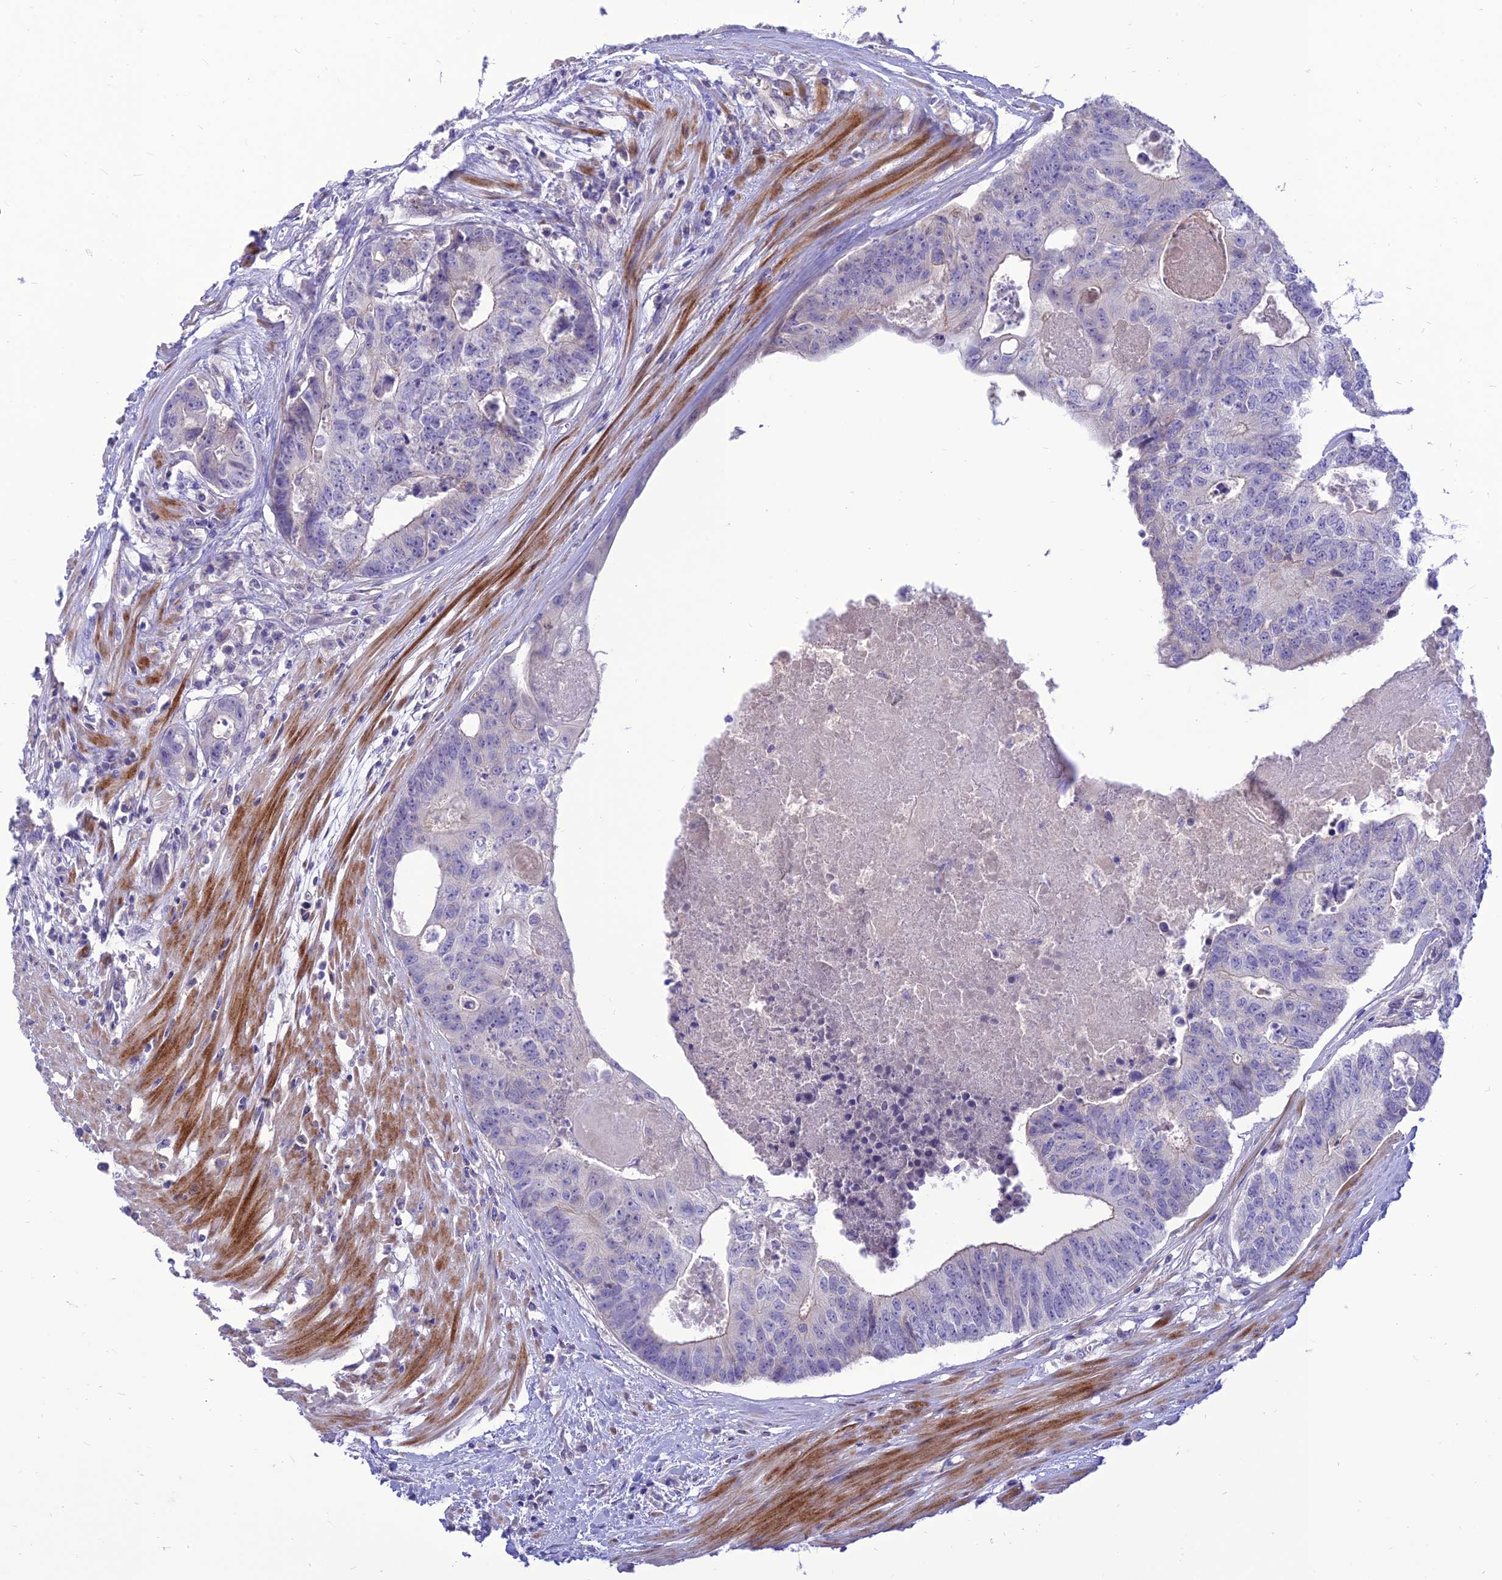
{"staining": {"intensity": "negative", "quantity": "none", "location": "none"}, "tissue": "colorectal cancer", "cell_type": "Tumor cells", "image_type": "cancer", "snomed": [{"axis": "morphology", "description": "Adenocarcinoma, NOS"}, {"axis": "topography", "description": "Colon"}], "caption": "High power microscopy histopathology image of an immunohistochemistry photomicrograph of colorectal adenocarcinoma, revealing no significant staining in tumor cells. (DAB (3,3'-diaminobenzidine) immunohistochemistry (IHC), high magnification).", "gene": "TEKT3", "patient": {"sex": "female", "age": 67}}